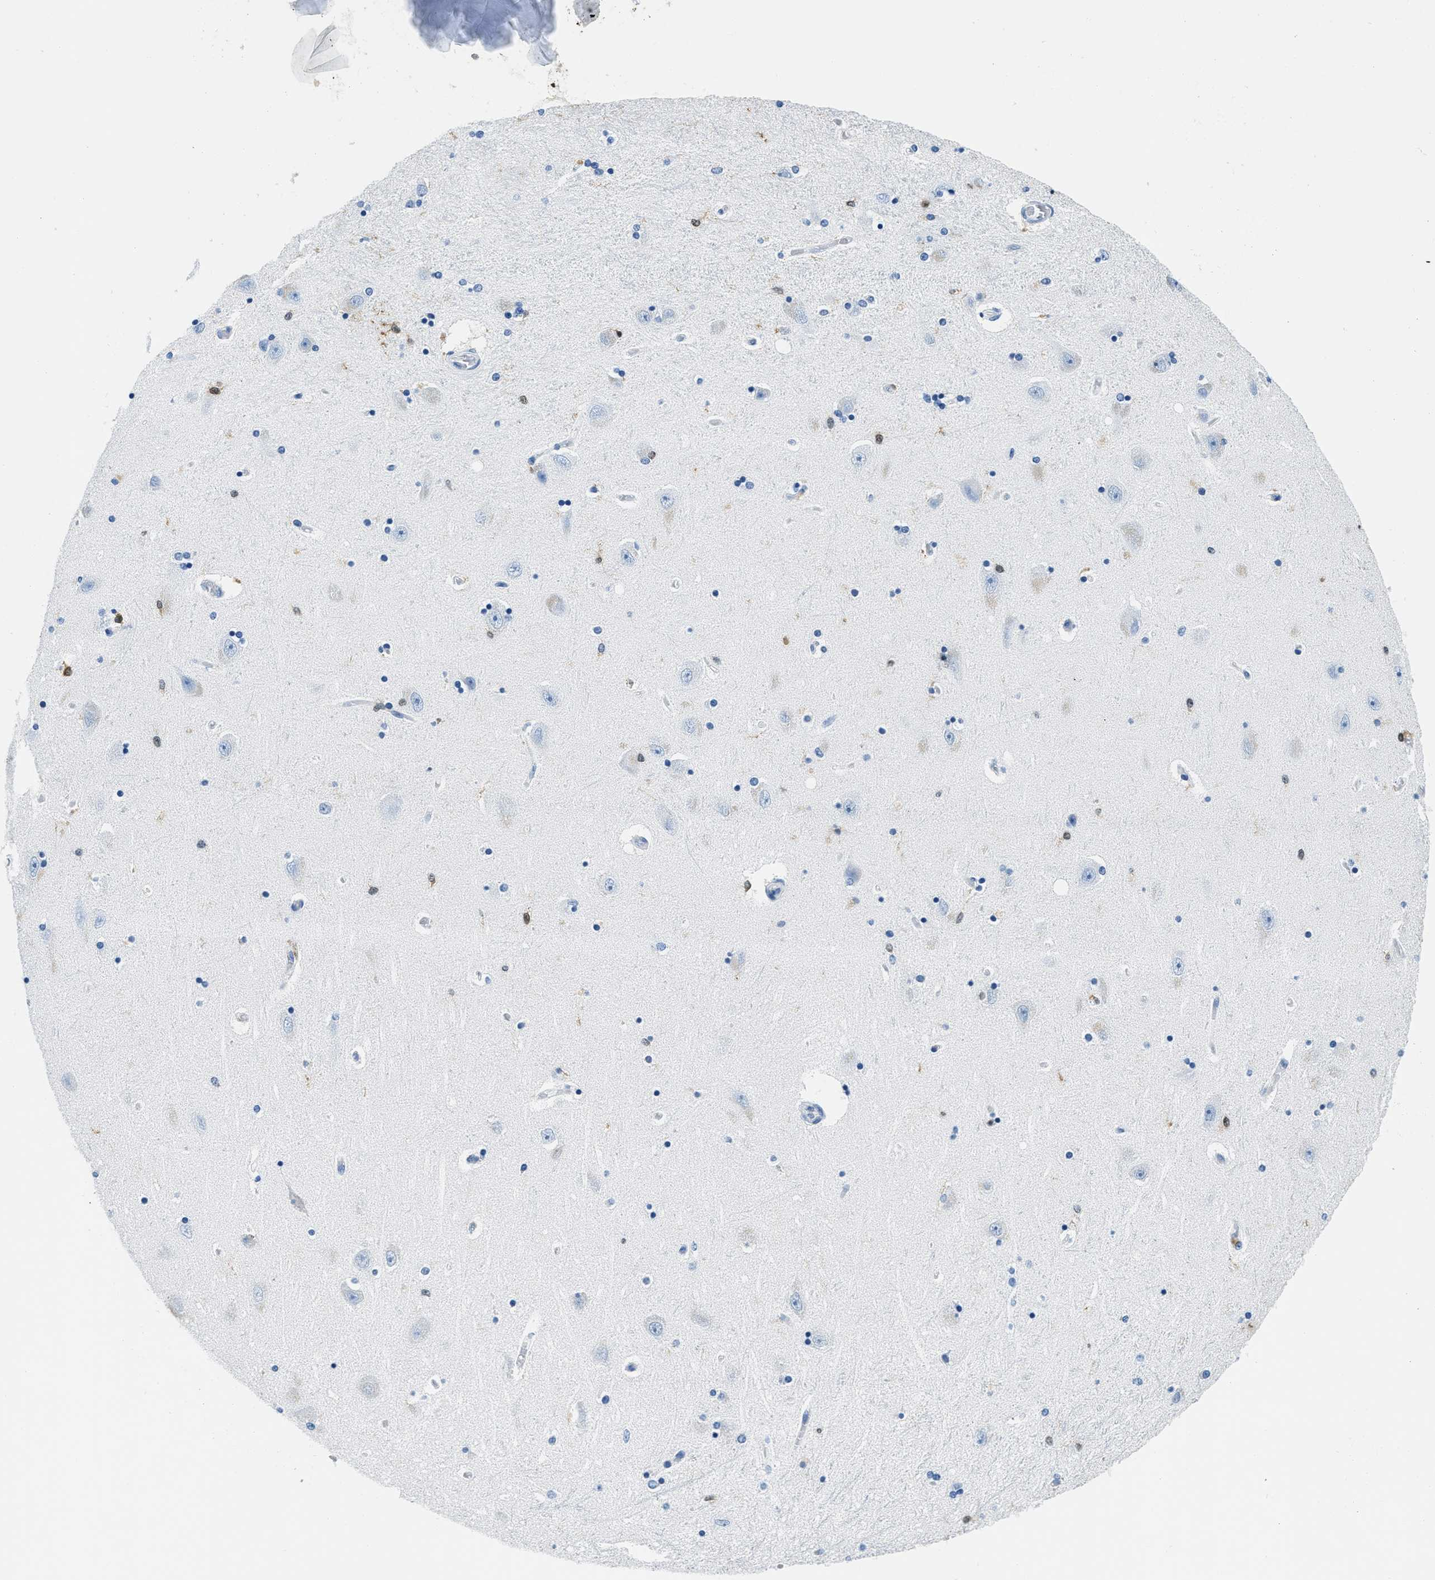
{"staining": {"intensity": "negative", "quantity": "none", "location": "none"}, "tissue": "hippocampus", "cell_type": "Glial cells", "image_type": "normal", "snomed": [{"axis": "morphology", "description": "Normal tissue, NOS"}, {"axis": "topography", "description": "Hippocampus"}], "caption": "Immunohistochemical staining of unremarkable hippocampus displays no significant positivity in glial cells.", "gene": "CAPG", "patient": {"sex": "female", "age": 54}}